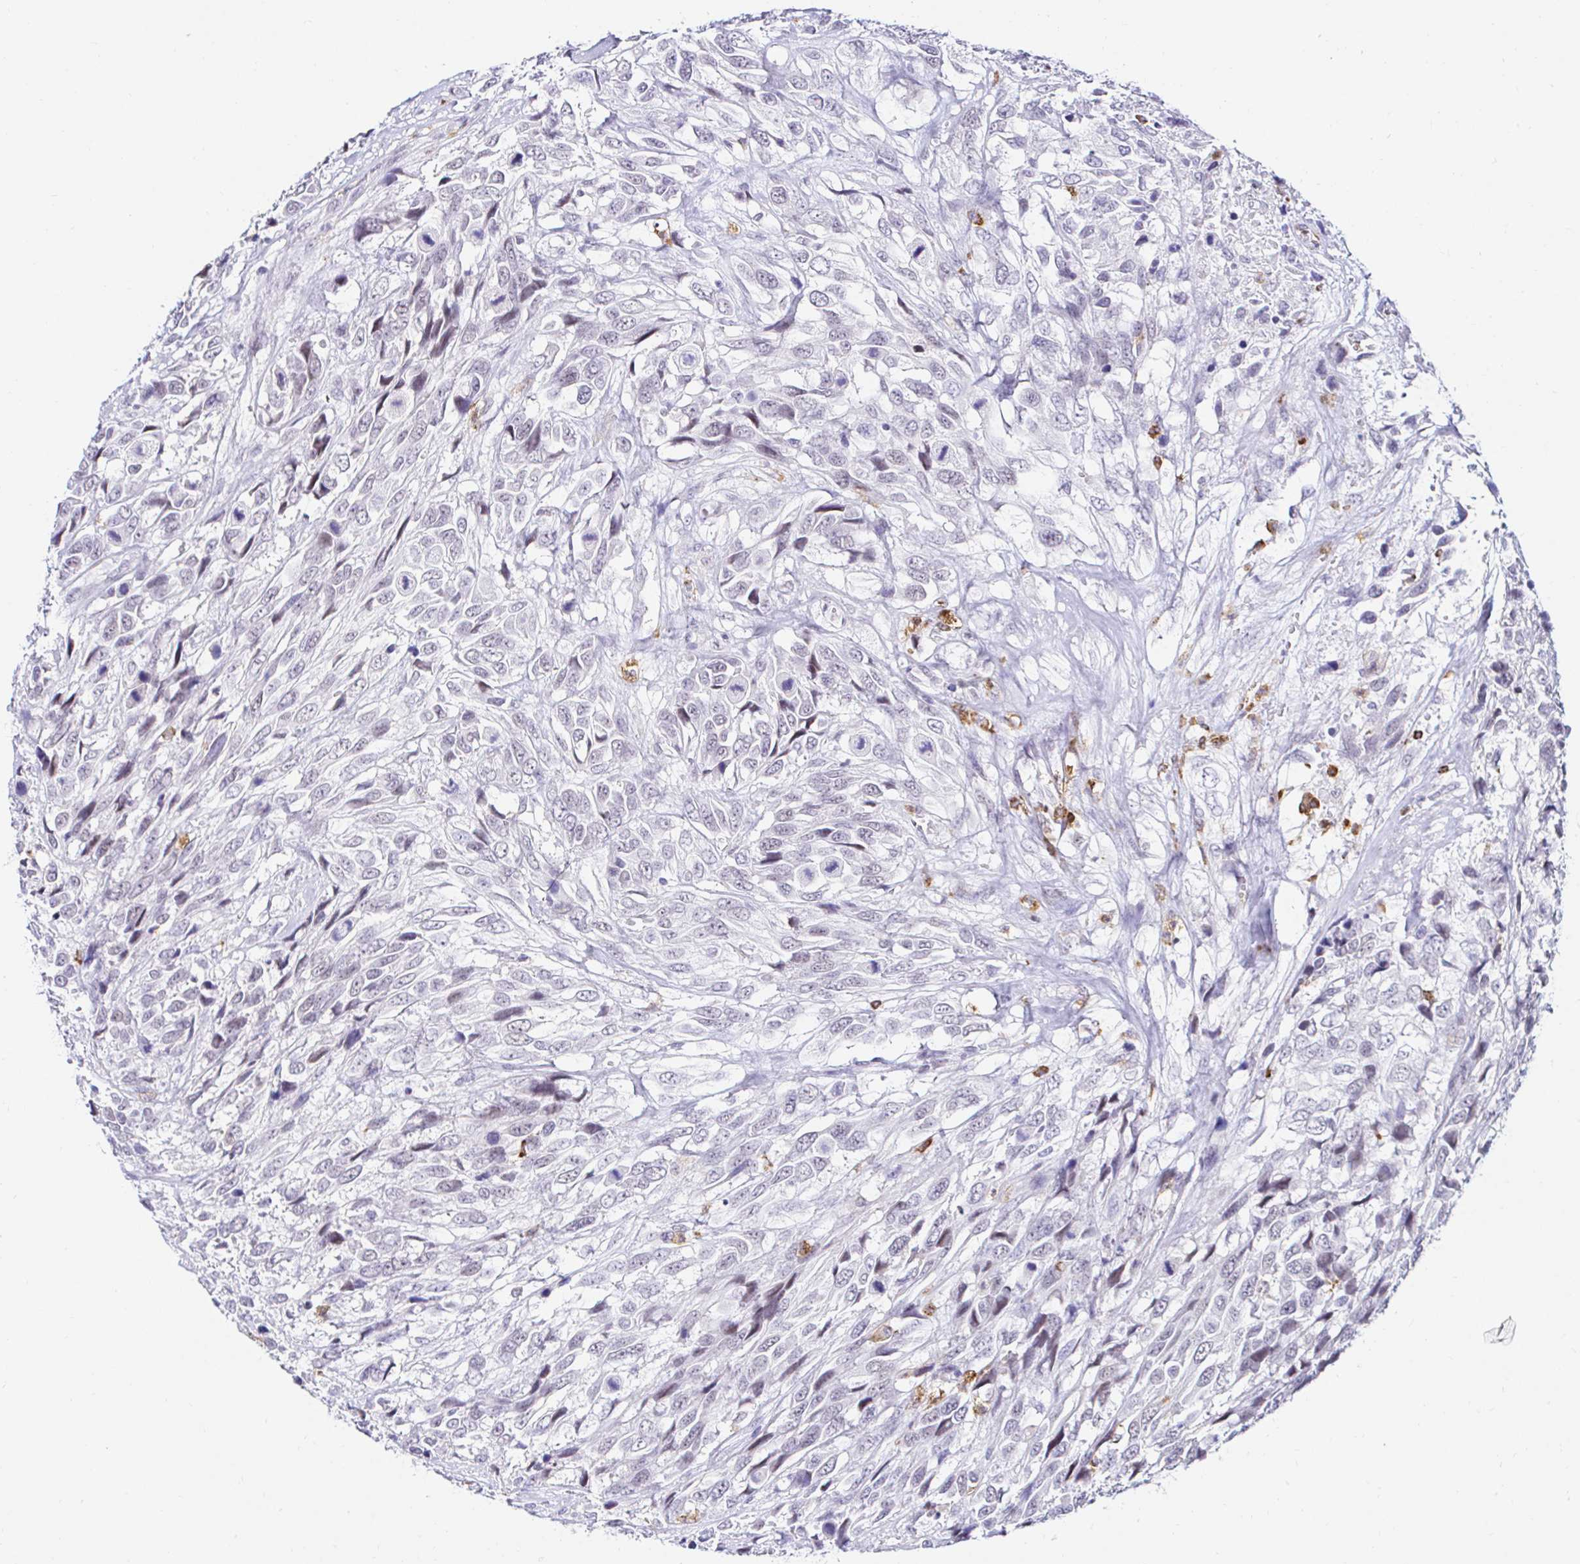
{"staining": {"intensity": "negative", "quantity": "none", "location": "none"}, "tissue": "urothelial cancer", "cell_type": "Tumor cells", "image_type": "cancer", "snomed": [{"axis": "morphology", "description": "Urothelial carcinoma, High grade"}, {"axis": "topography", "description": "Urinary bladder"}], "caption": "Immunohistochemistry of urothelial cancer shows no expression in tumor cells.", "gene": "CYBB", "patient": {"sex": "female", "age": 70}}